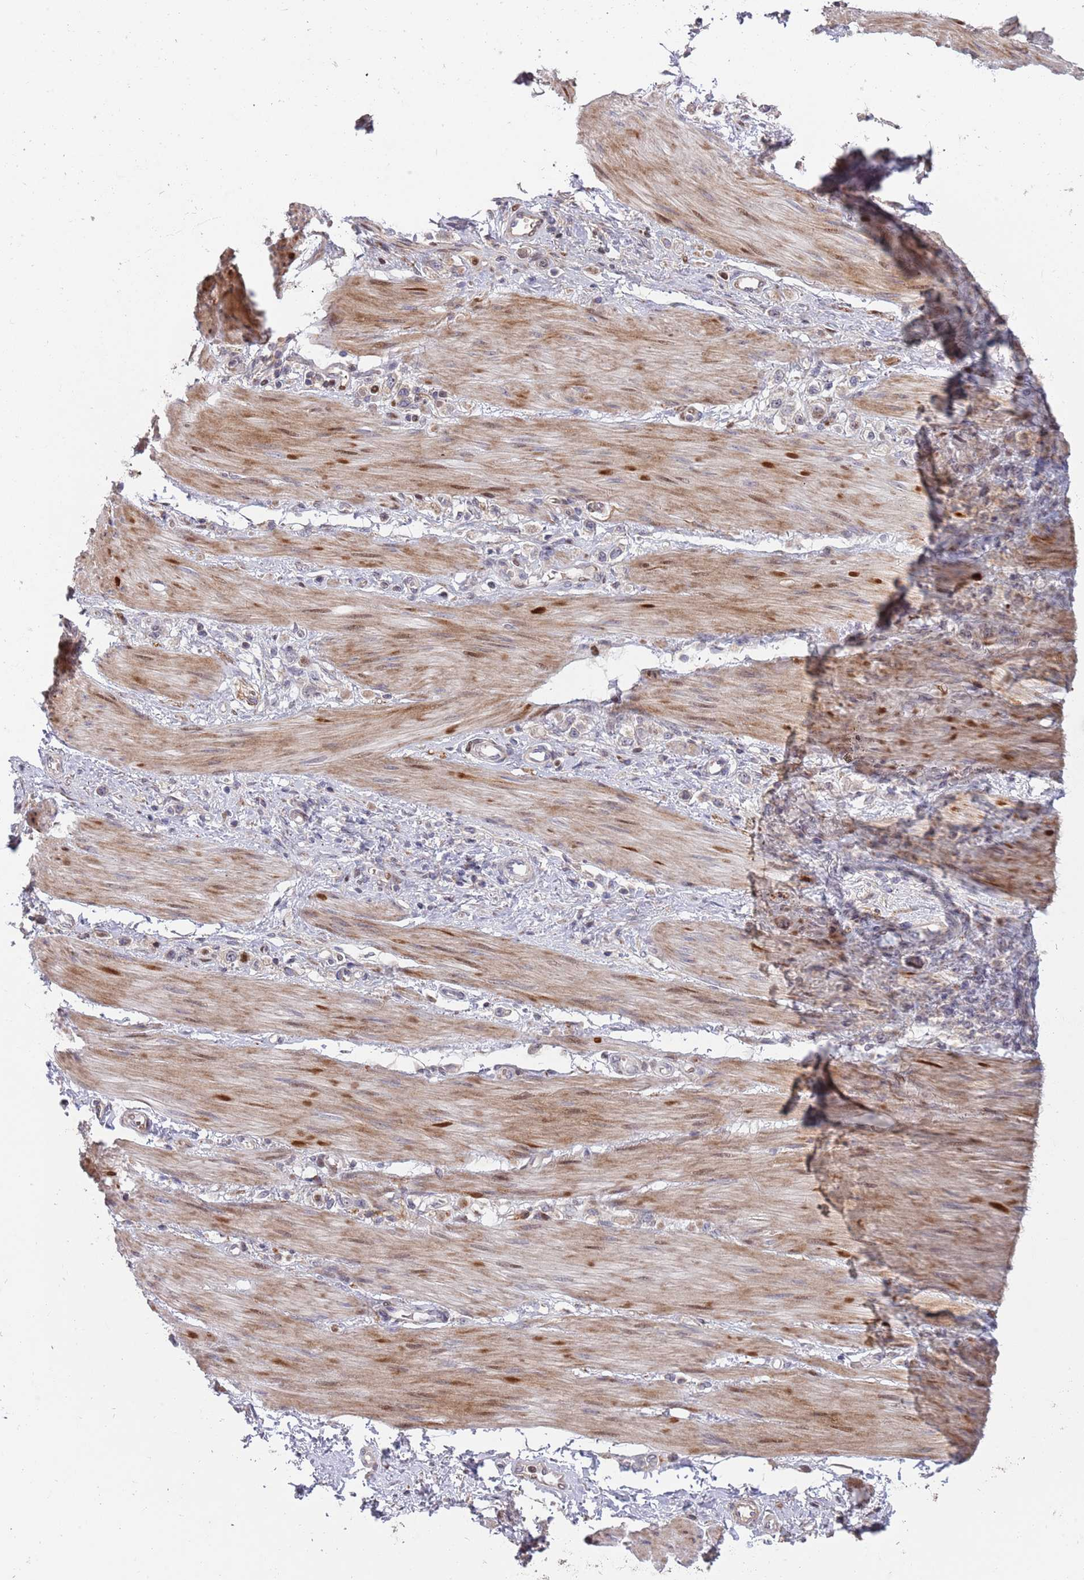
{"staining": {"intensity": "weak", "quantity": "<25%", "location": "cytoplasmic/membranous"}, "tissue": "stomach cancer", "cell_type": "Tumor cells", "image_type": "cancer", "snomed": [{"axis": "morphology", "description": "Adenocarcinoma, NOS"}, {"axis": "topography", "description": "Stomach"}], "caption": "Stomach adenocarcinoma stained for a protein using immunohistochemistry reveals no positivity tumor cells.", "gene": "SYNDIG1L", "patient": {"sex": "female", "age": 65}}